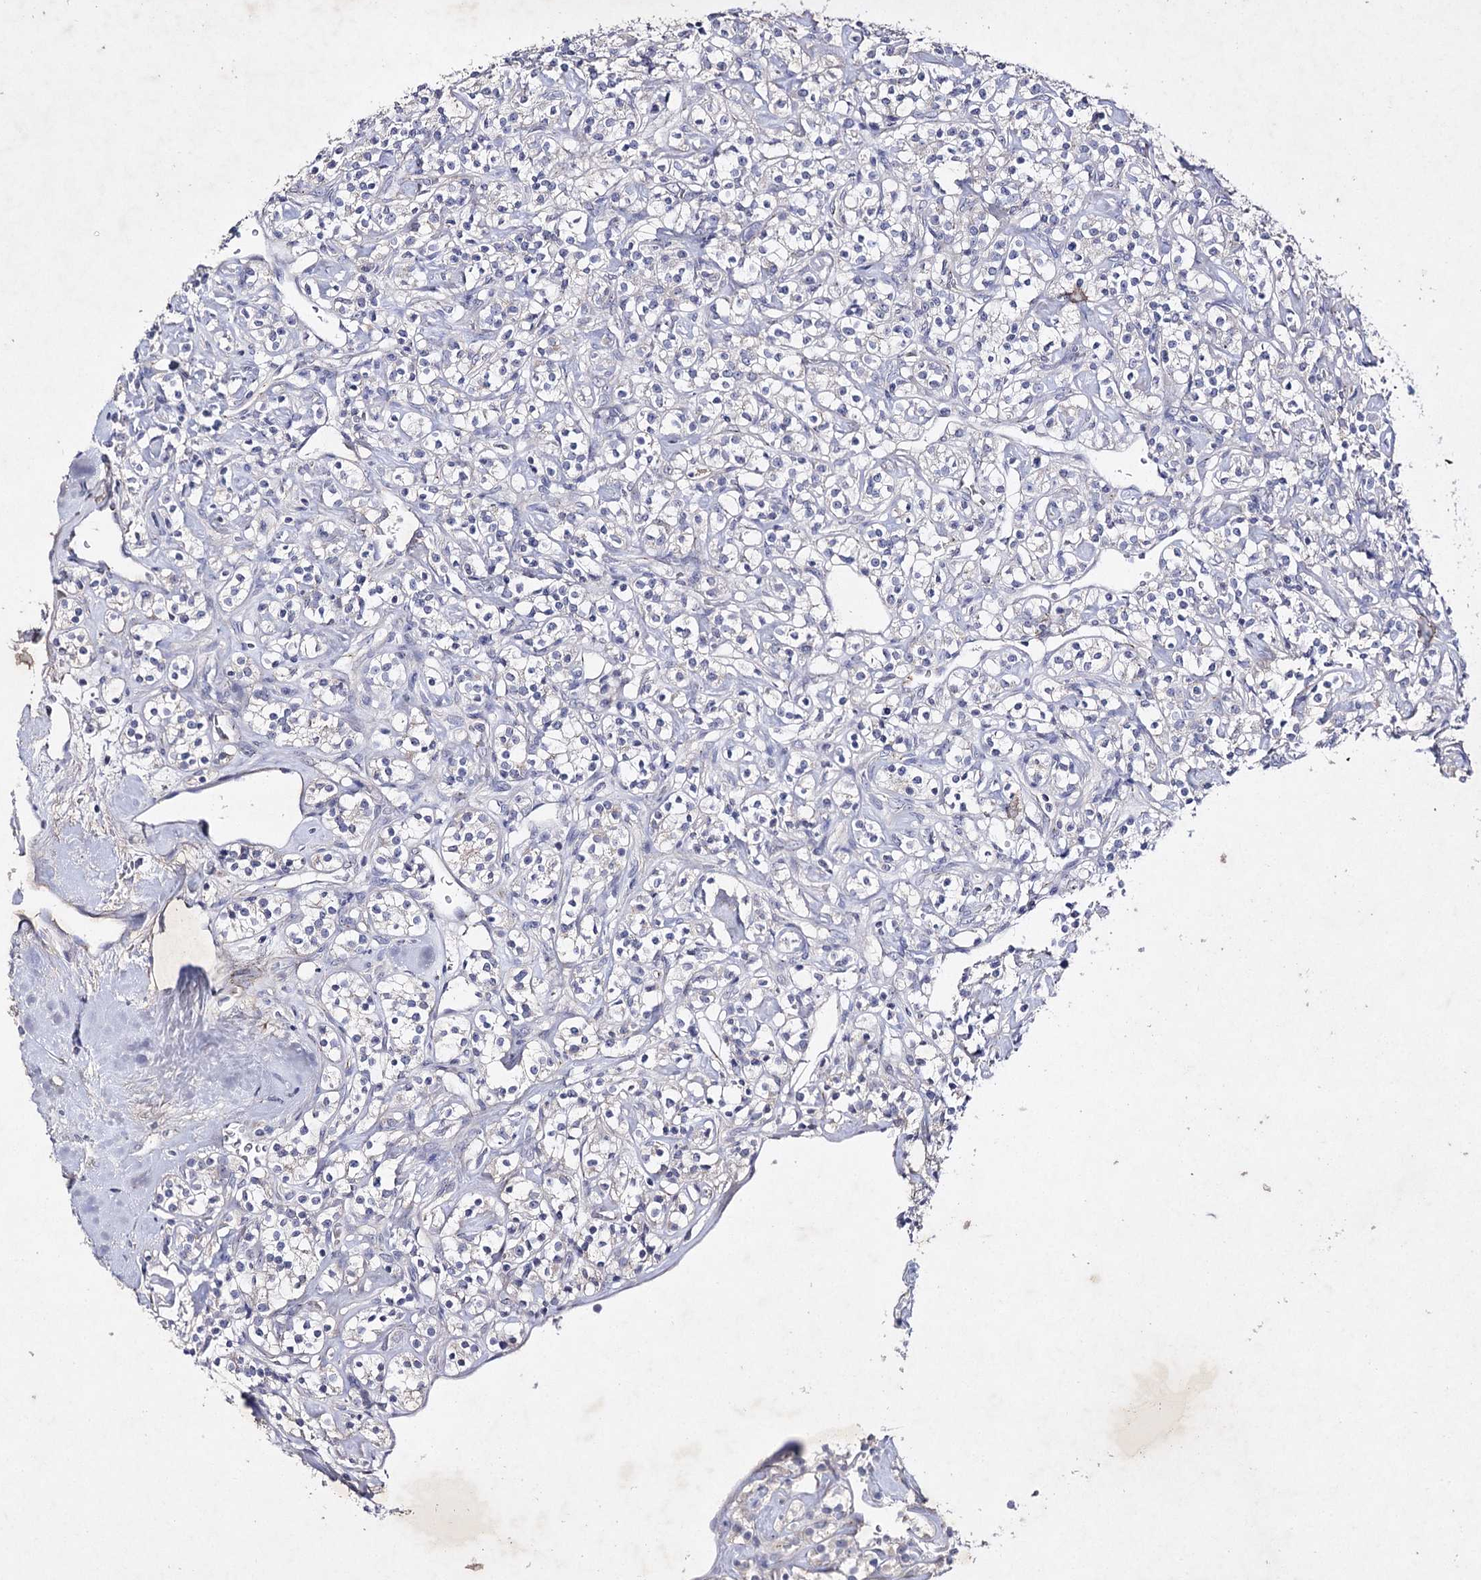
{"staining": {"intensity": "negative", "quantity": "none", "location": "none"}, "tissue": "renal cancer", "cell_type": "Tumor cells", "image_type": "cancer", "snomed": [{"axis": "morphology", "description": "Adenocarcinoma, NOS"}, {"axis": "topography", "description": "Kidney"}], "caption": "Tumor cells are negative for protein expression in human renal cancer. (Brightfield microscopy of DAB (3,3'-diaminobenzidine) immunohistochemistry (IHC) at high magnification).", "gene": "COX15", "patient": {"sex": "male", "age": 77}}